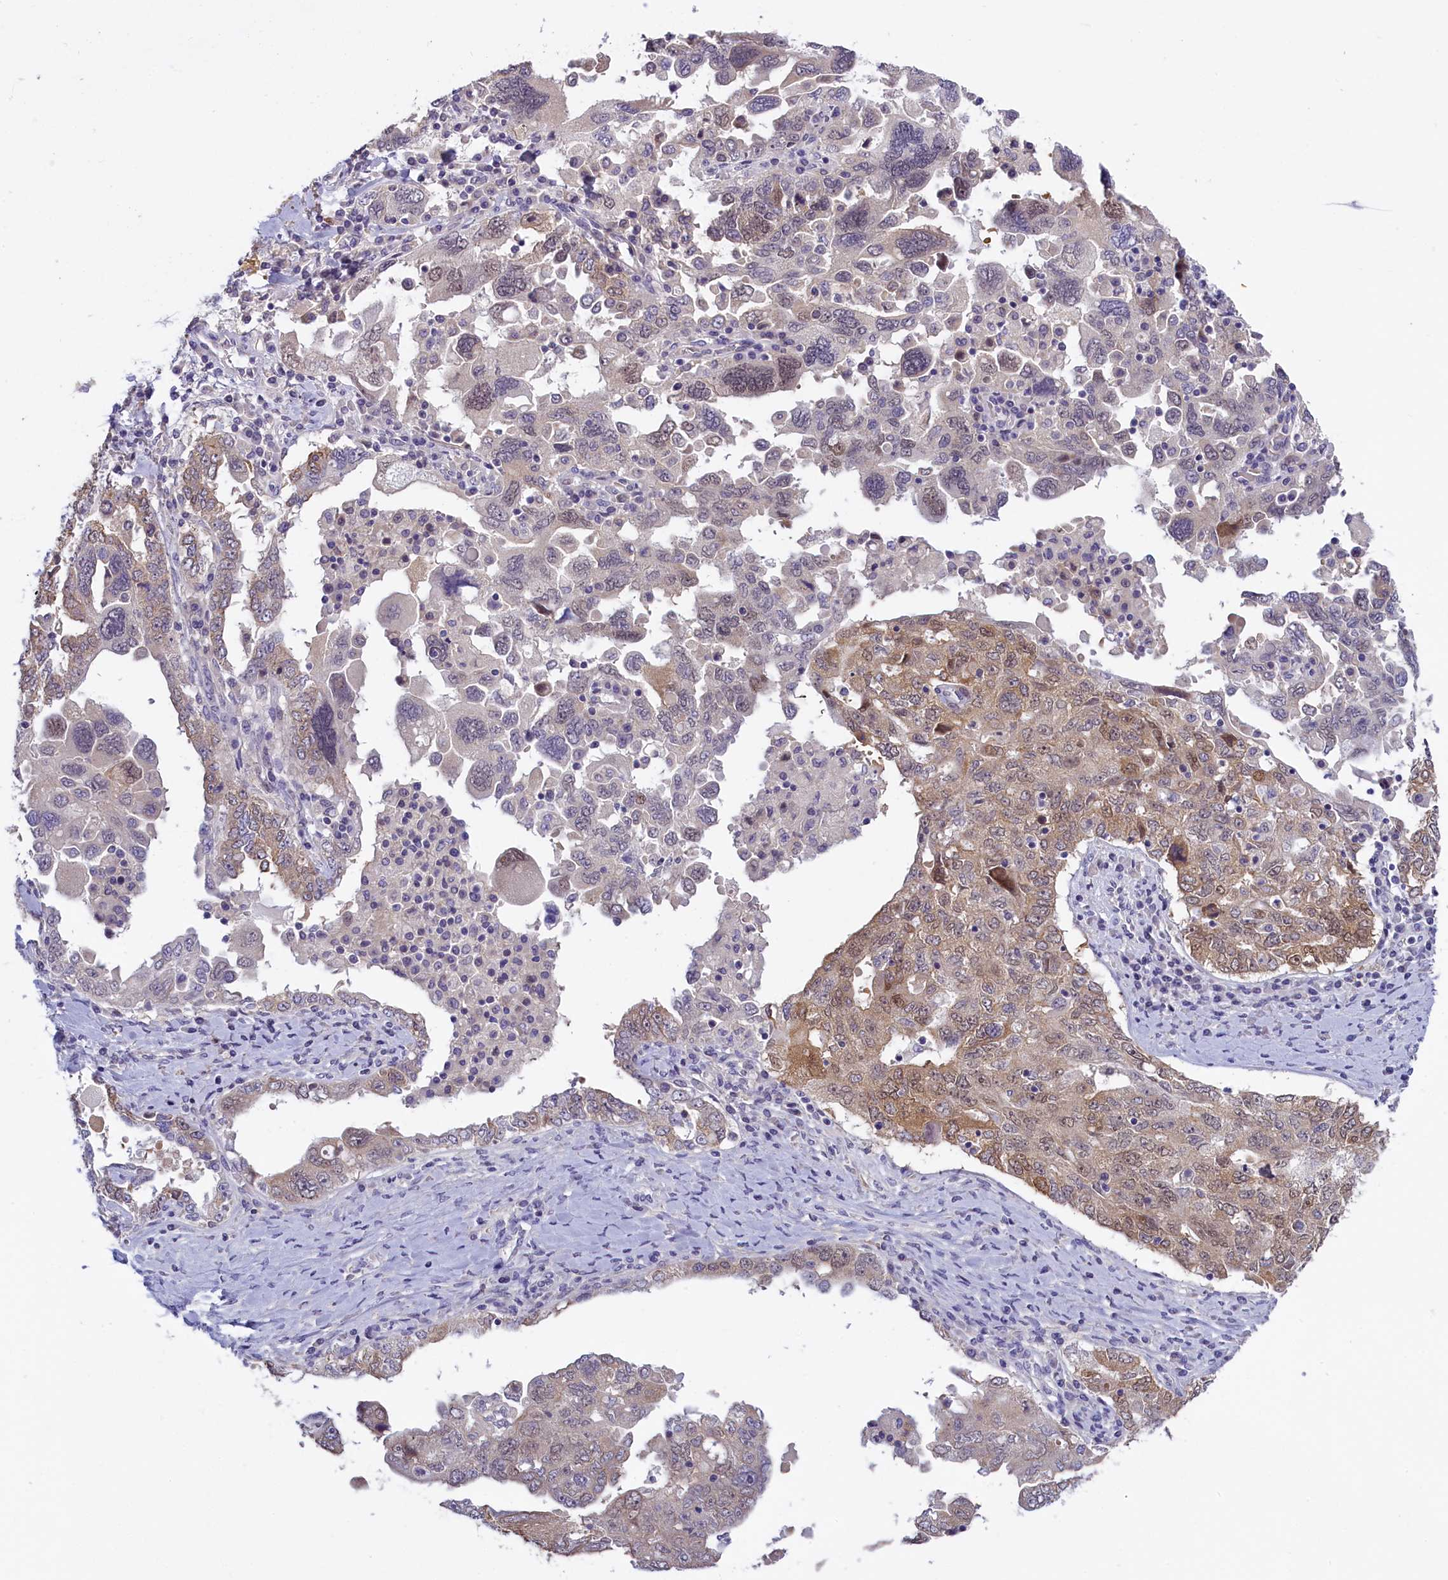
{"staining": {"intensity": "moderate", "quantity": "25%-75%", "location": "cytoplasmic/membranous,nuclear"}, "tissue": "ovarian cancer", "cell_type": "Tumor cells", "image_type": "cancer", "snomed": [{"axis": "morphology", "description": "Carcinoma, endometroid"}, {"axis": "topography", "description": "Ovary"}], "caption": "There is medium levels of moderate cytoplasmic/membranous and nuclear positivity in tumor cells of endometroid carcinoma (ovarian), as demonstrated by immunohistochemical staining (brown color).", "gene": "ENPP6", "patient": {"sex": "female", "age": 62}}